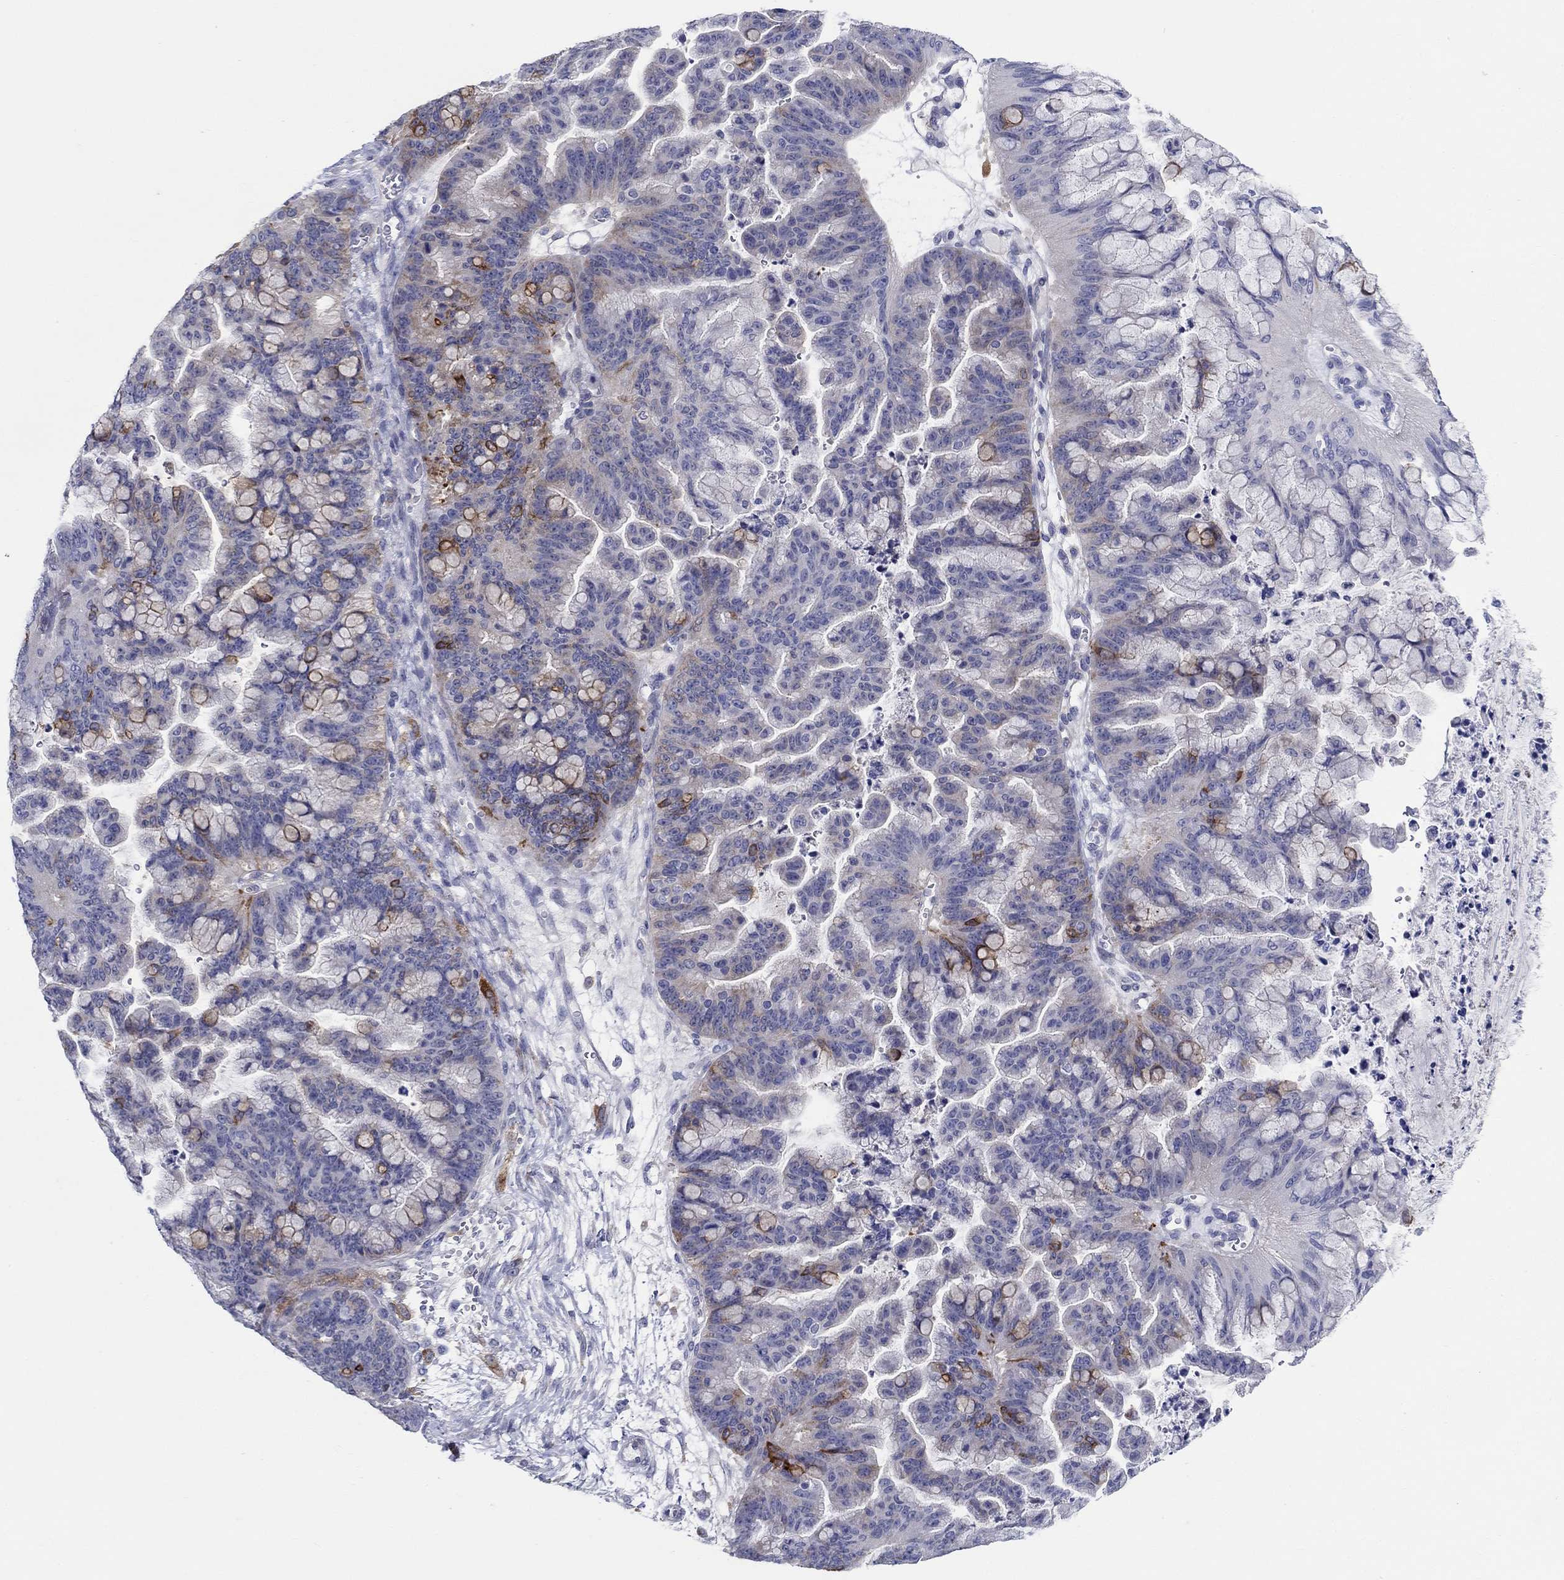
{"staining": {"intensity": "strong", "quantity": "<25%", "location": "cytoplasmic/membranous"}, "tissue": "ovarian cancer", "cell_type": "Tumor cells", "image_type": "cancer", "snomed": [{"axis": "morphology", "description": "Cystadenocarcinoma, mucinous, NOS"}, {"axis": "topography", "description": "Ovary"}], "caption": "Human ovarian cancer (mucinous cystadenocarcinoma) stained for a protein (brown) demonstrates strong cytoplasmic/membranous positive staining in approximately <25% of tumor cells.", "gene": "RAP1GAP", "patient": {"sex": "female", "age": 67}}